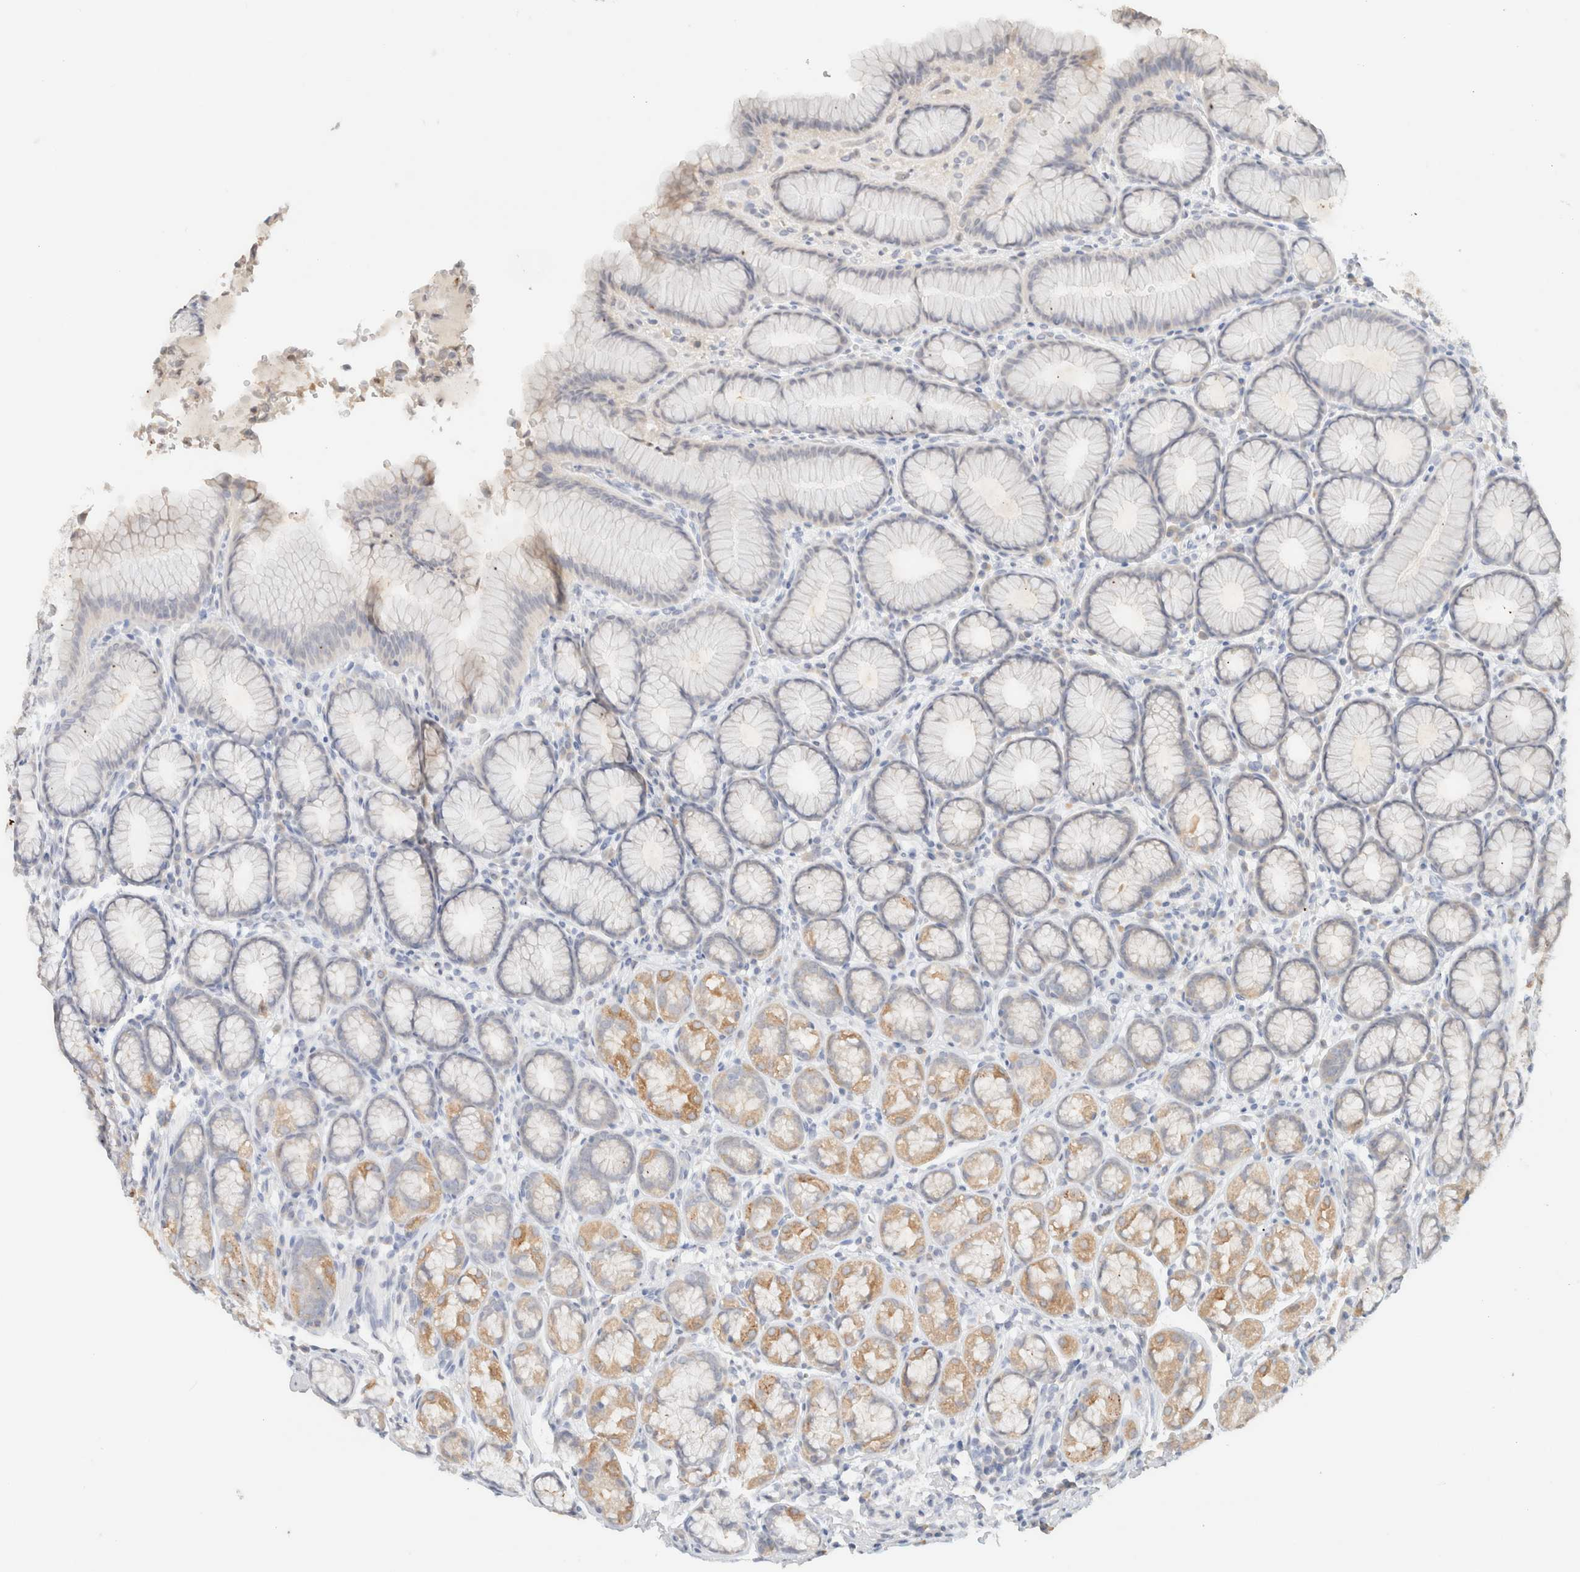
{"staining": {"intensity": "weak", "quantity": "25%-75%", "location": "cytoplasmic/membranous"}, "tissue": "stomach", "cell_type": "Glandular cells", "image_type": "normal", "snomed": [{"axis": "morphology", "description": "Normal tissue, NOS"}, {"axis": "topography", "description": "Stomach"}], "caption": "IHC of normal stomach reveals low levels of weak cytoplasmic/membranous positivity in approximately 25%-75% of glandular cells.", "gene": "CPA1", "patient": {"sex": "male", "age": 42}}